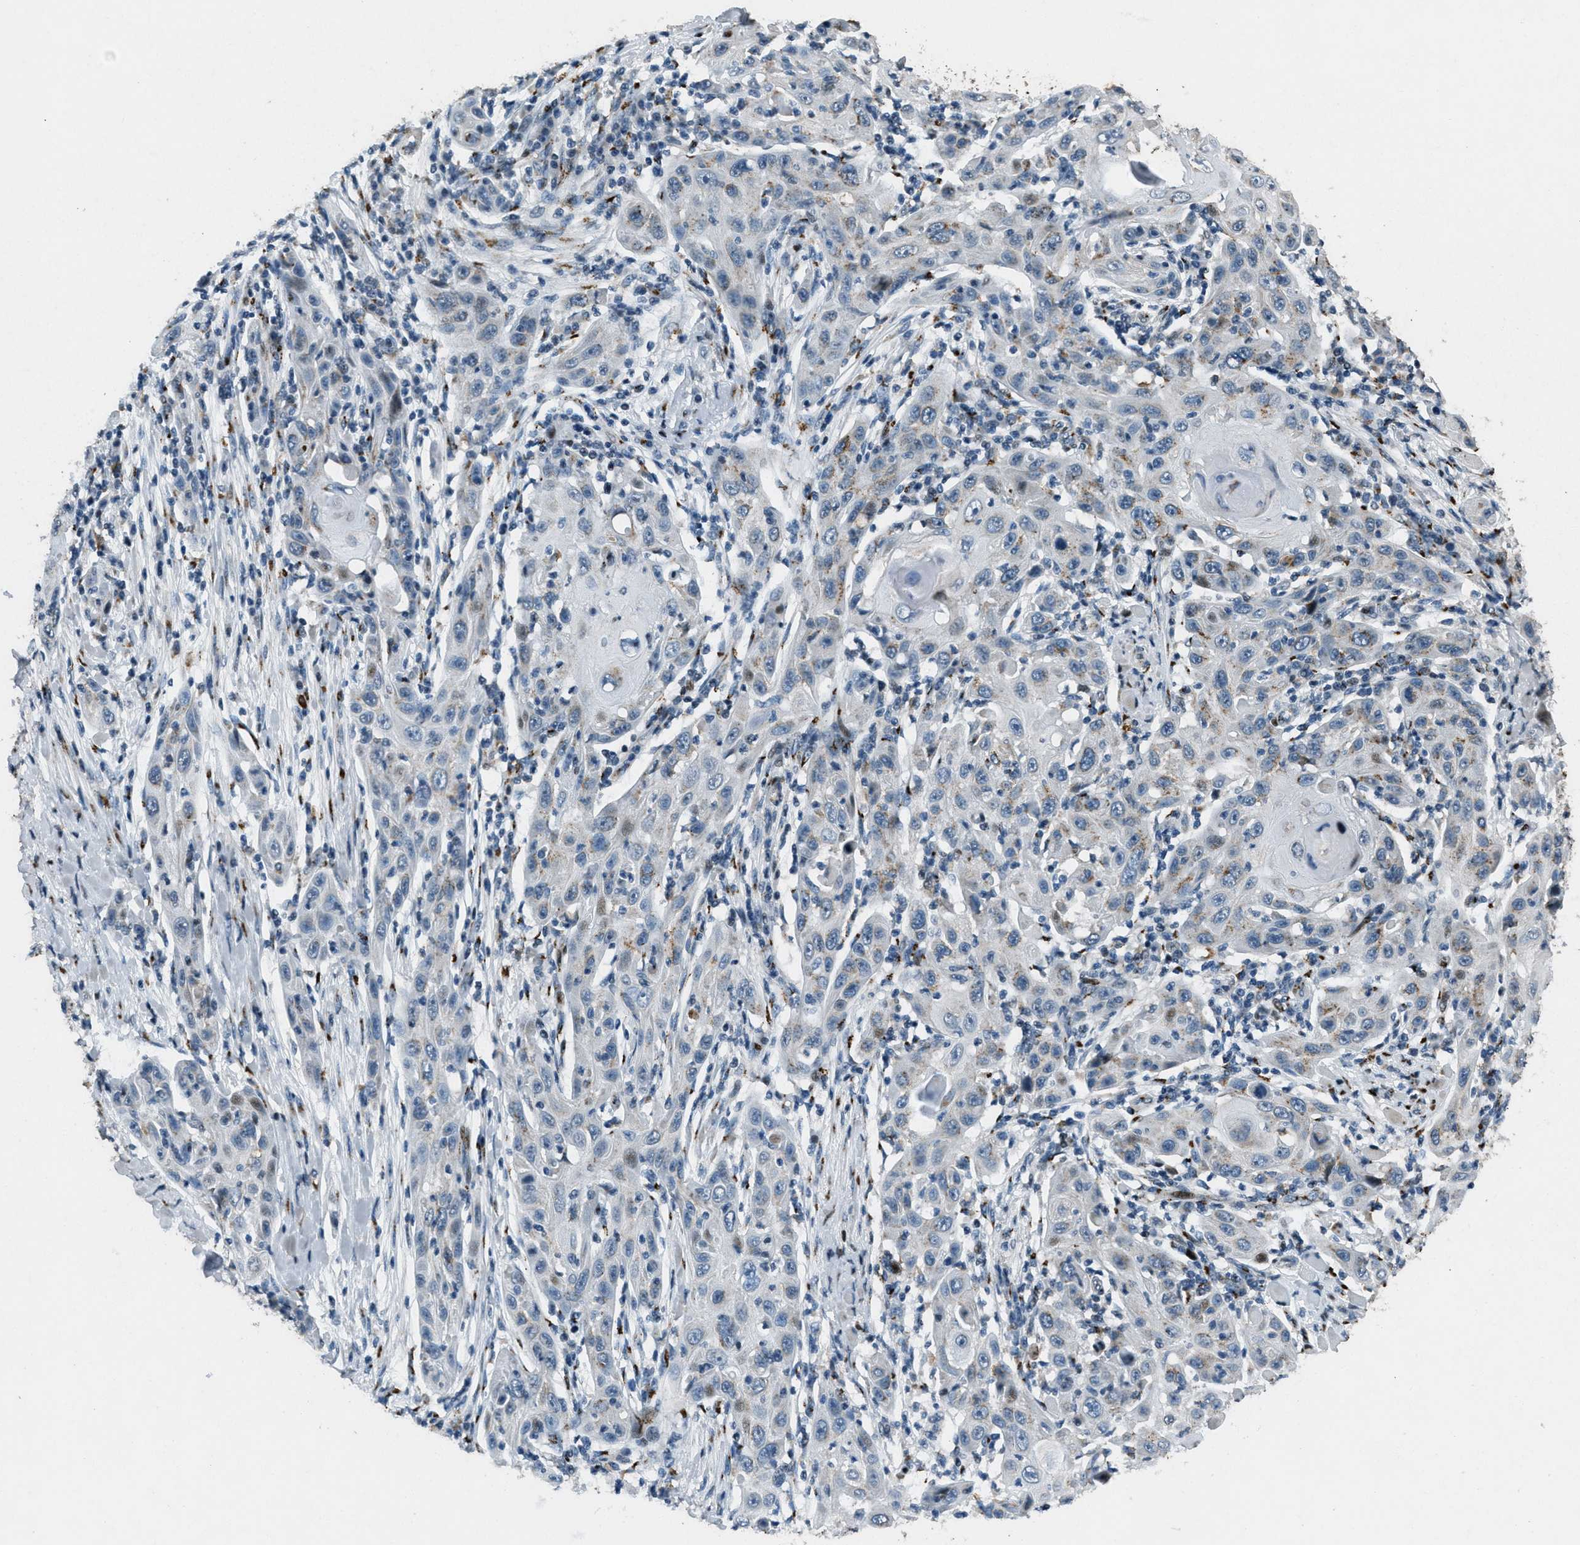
{"staining": {"intensity": "negative", "quantity": "none", "location": "none"}, "tissue": "skin cancer", "cell_type": "Tumor cells", "image_type": "cancer", "snomed": [{"axis": "morphology", "description": "Squamous cell carcinoma, NOS"}, {"axis": "topography", "description": "Skin"}], "caption": "This is a photomicrograph of immunohistochemistry staining of skin cancer (squamous cell carcinoma), which shows no positivity in tumor cells. (DAB immunohistochemistry visualized using brightfield microscopy, high magnification).", "gene": "GPC6", "patient": {"sex": "female", "age": 88}}